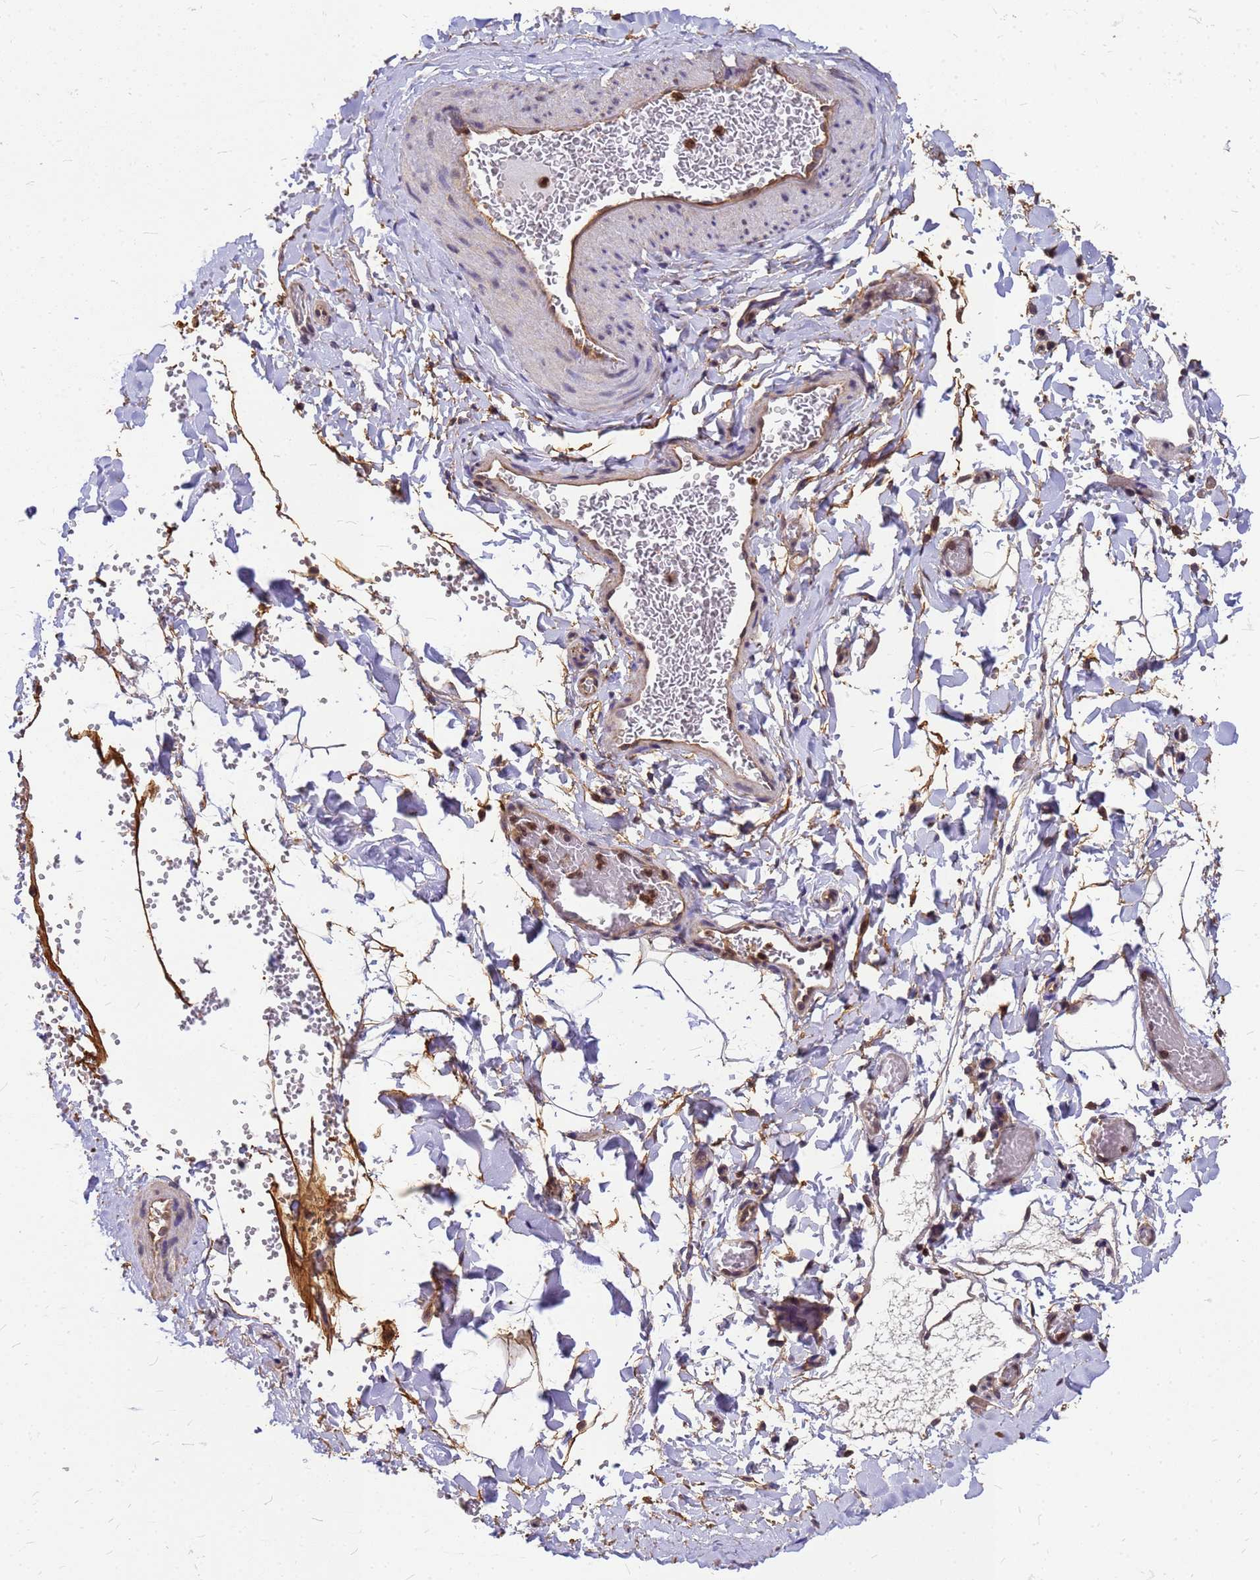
{"staining": {"intensity": "moderate", "quantity": ">75%", "location": "cytoplasmic/membranous,nuclear"}, "tissue": "adipose tissue", "cell_type": "Adipocytes", "image_type": "normal", "snomed": [{"axis": "morphology", "description": "Normal tissue, NOS"}, {"axis": "topography", "description": "Gallbladder"}, {"axis": "topography", "description": "Peripheral nerve tissue"}], "caption": "Immunohistochemistry staining of benign adipose tissue, which displays medium levels of moderate cytoplasmic/membranous,nuclear positivity in approximately >75% of adipocytes indicating moderate cytoplasmic/membranous,nuclear protein expression. The staining was performed using DAB (brown) for protein detection and nuclei were counterstained in hematoxylin (blue).", "gene": "C1orf35", "patient": {"sex": "male", "age": 38}}